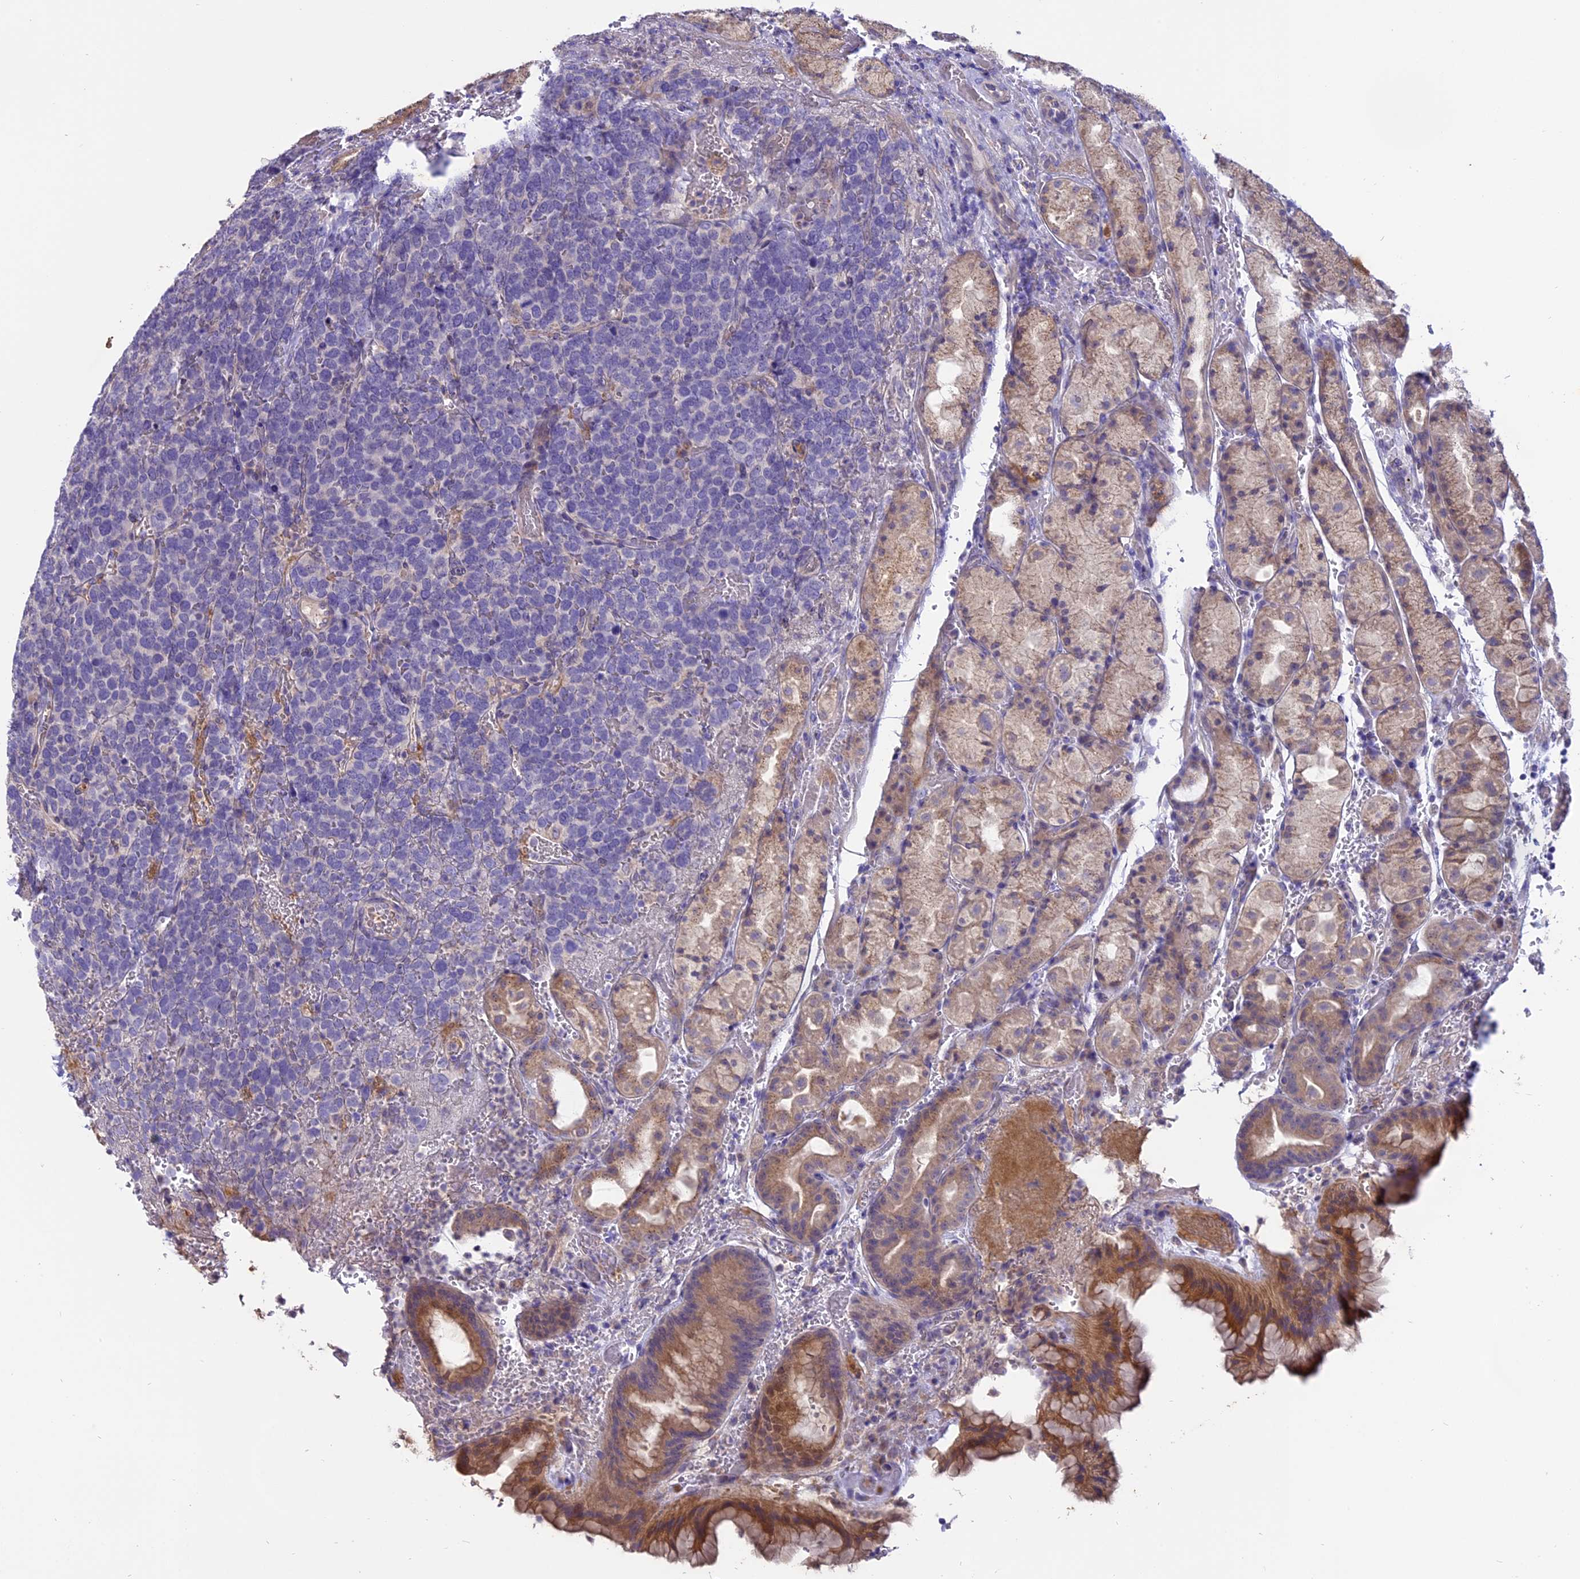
{"staining": {"intensity": "moderate", "quantity": "<25%", "location": "cytoplasmic/membranous"}, "tissue": "stomach", "cell_type": "Glandular cells", "image_type": "normal", "snomed": [{"axis": "morphology", "description": "Normal tissue, NOS"}, {"axis": "morphology", "description": "Carcinoid, malignant, NOS"}, {"axis": "topography", "description": "Stomach, upper"}], "caption": "A histopathology image of stomach stained for a protein shows moderate cytoplasmic/membranous brown staining in glandular cells.", "gene": "MEMO1", "patient": {"sex": "male", "age": 39}}